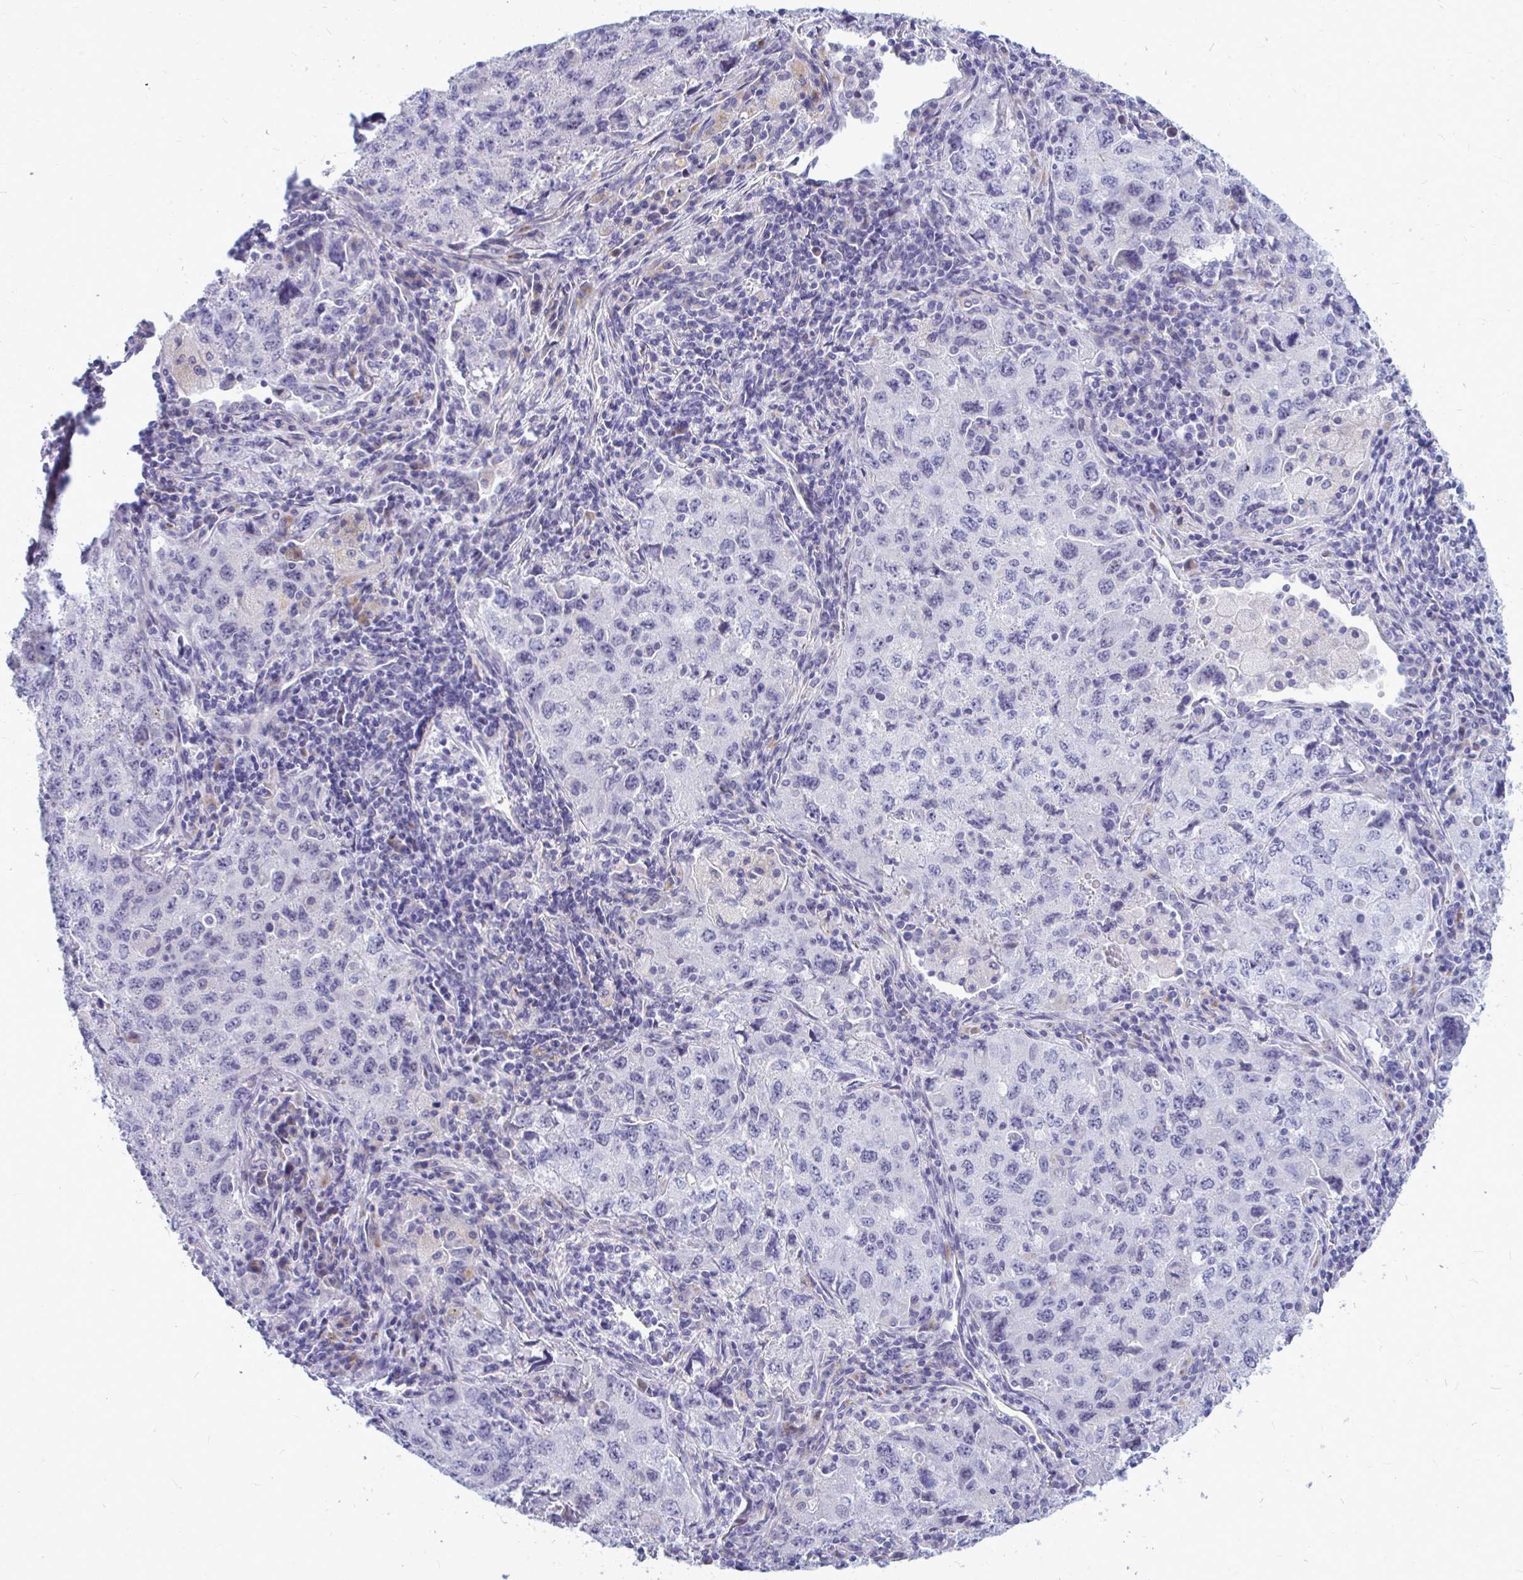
{"staining": {"intensity": "negative", "quantity": "none", "location": "none"}, "tissue": "lung cancer", "cell_type": "Tumor cells", "image_type": "cancer", "snomed": [{"axis": "morphology", "description": "Adenocarcinoma, NOS"}, {"axis": "topography", "description": "Lung"}], "caption": "Immunohistochemistry photomicrograph of neoplastic tissue: adenocarcinoma (lung) stained with DAB (3,3'-diaminobenzidine) demonstrates no significant protein positivity in tumor cells.", "gene": "ZSCAN25", "patient": {"sex": "female", "age": 57}}